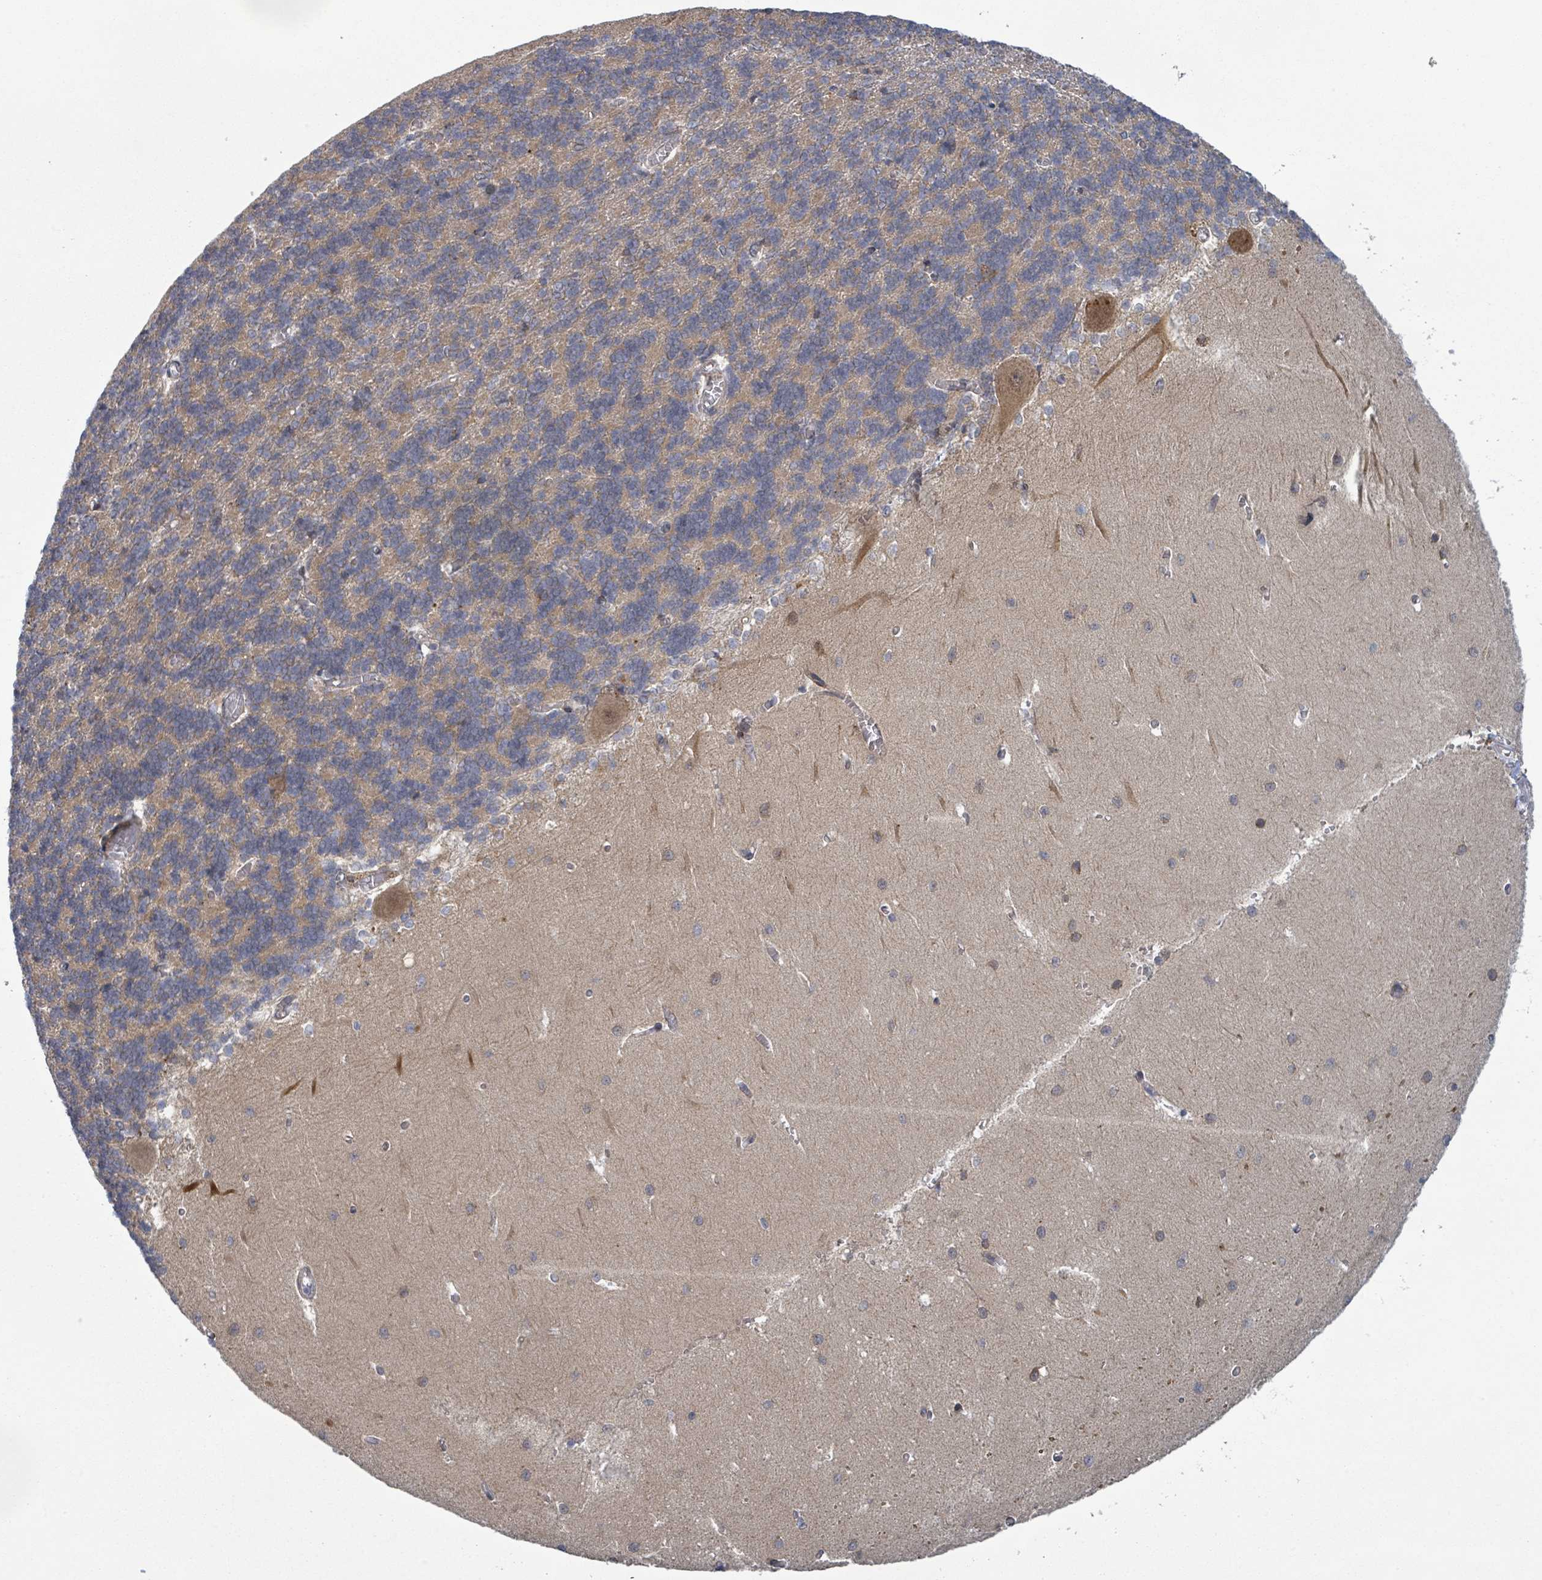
{"staining": {"intensity": "moderate", "quantity": "25%-75%", "location": "cytoplasmic/membranous"}, "tissue": "cerebellum", "cell_type": "Cells in granular layer", "image_type": "normal", "snomed": [{"axis": "morphology", "description": "Normal tissue, NOS"}, {"axis": "topography", "description": "Cerebellum"}], "caption": "An immunohistochemistry (IHC) histopathology image of benign tissue is shown. Protein staining in brown shows moderate cytoplasmic/membranous positivity in cerebellum within cells in granular layer.", "gene": "SHROOM2", "patient": {"sex": "male", "age": 37}}